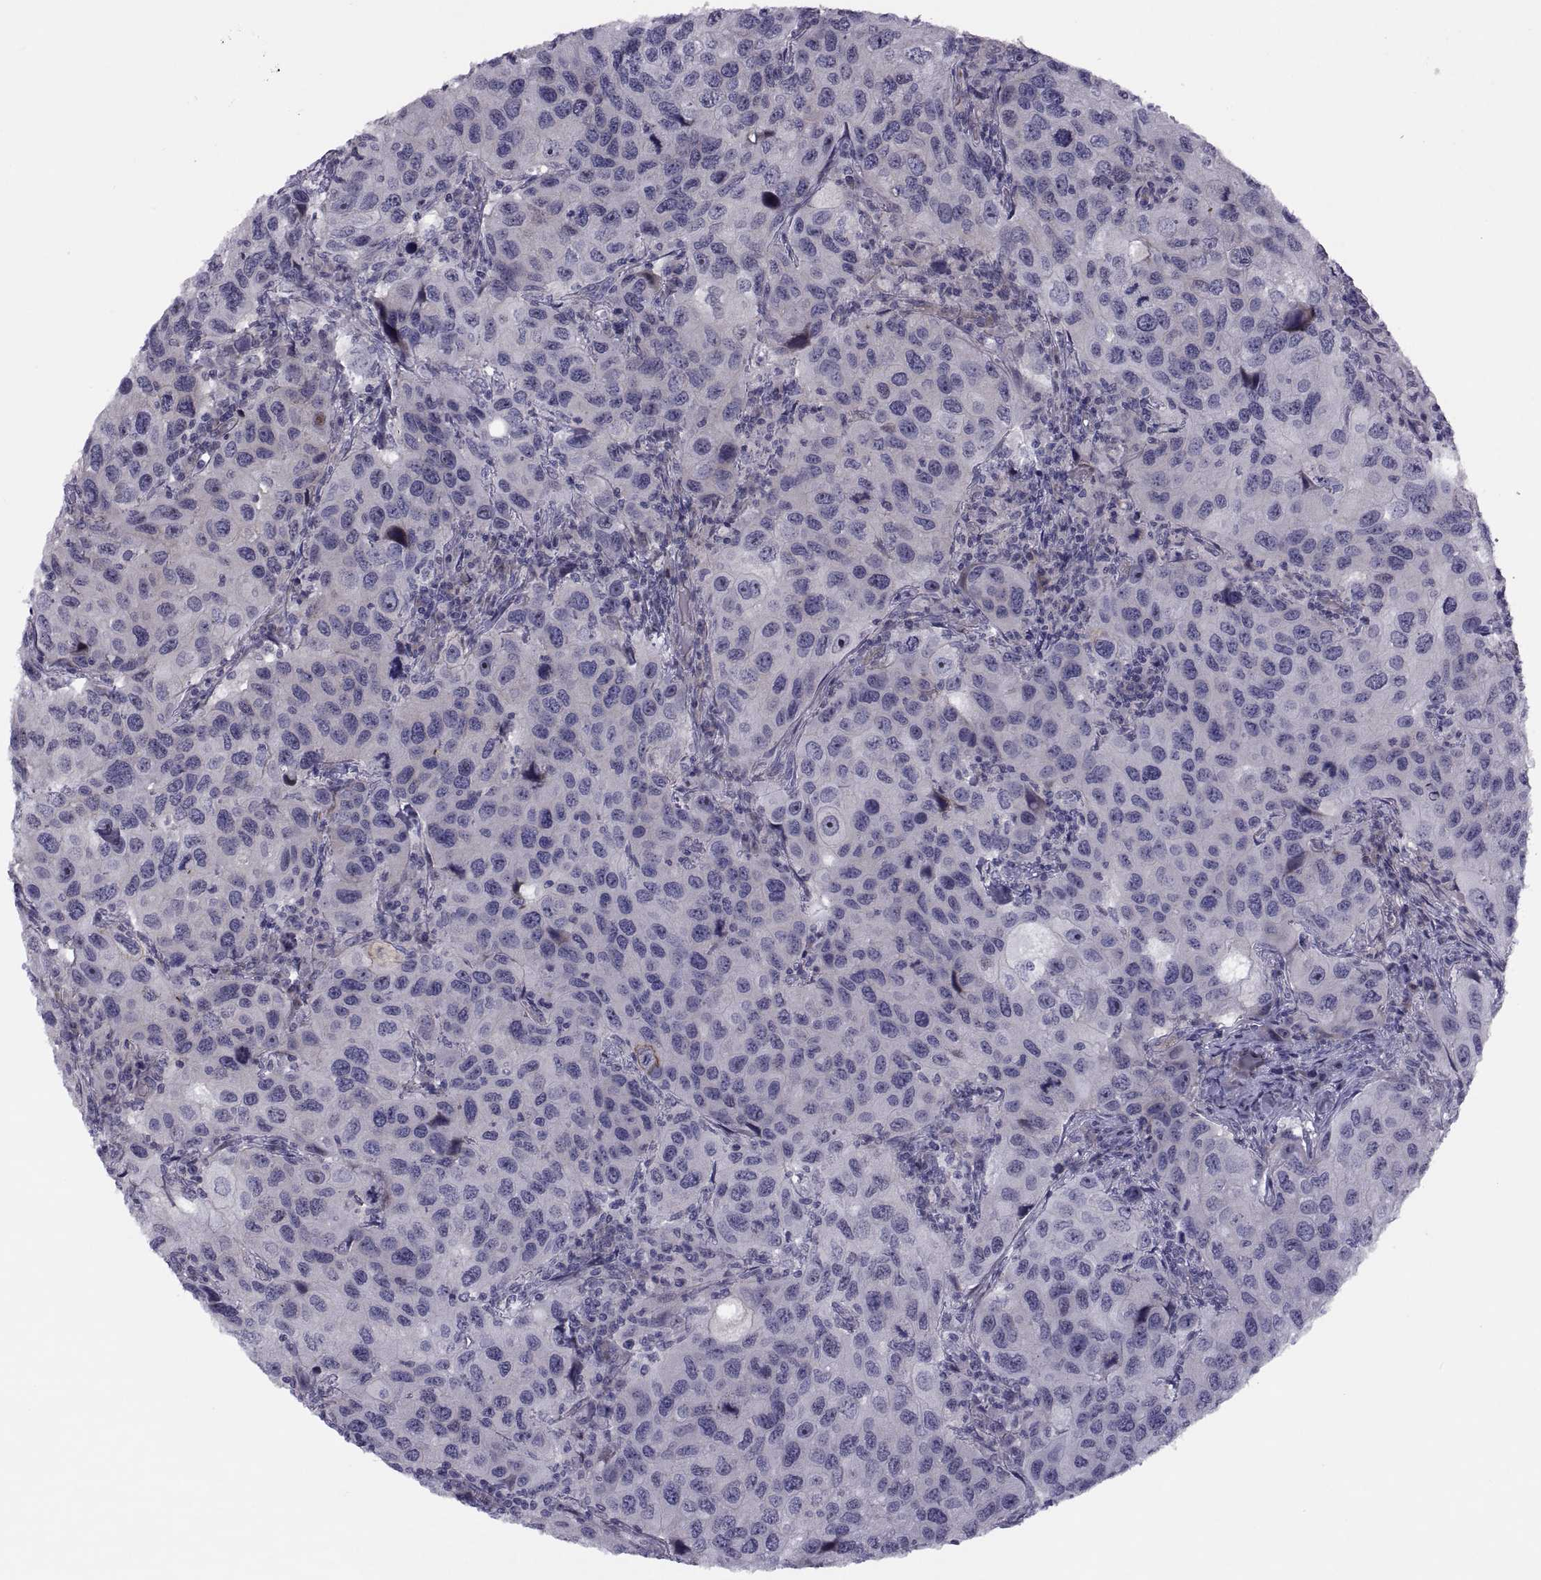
{"staining": {"intensity": "negative", "quantity": "none", "location": "none"}, "tissue": "urothelial cancer", "cell_type": "Tumor cells", "image_type": "cancer", "snomed": [{"axis": "morphology", "description": "Urothelial carcinoma, High grade"}, {"axis": "topography", "description": "Urinary bladder"}], "caption": "Tumor cells are negative for protein expression in human urothelial cancer. (DAB immunohistochemistry (IHC) visualized using brightfield microscopy, high magnification).", "gene": "TMEM158", "patient": {"sex": "male", "age": 79}}